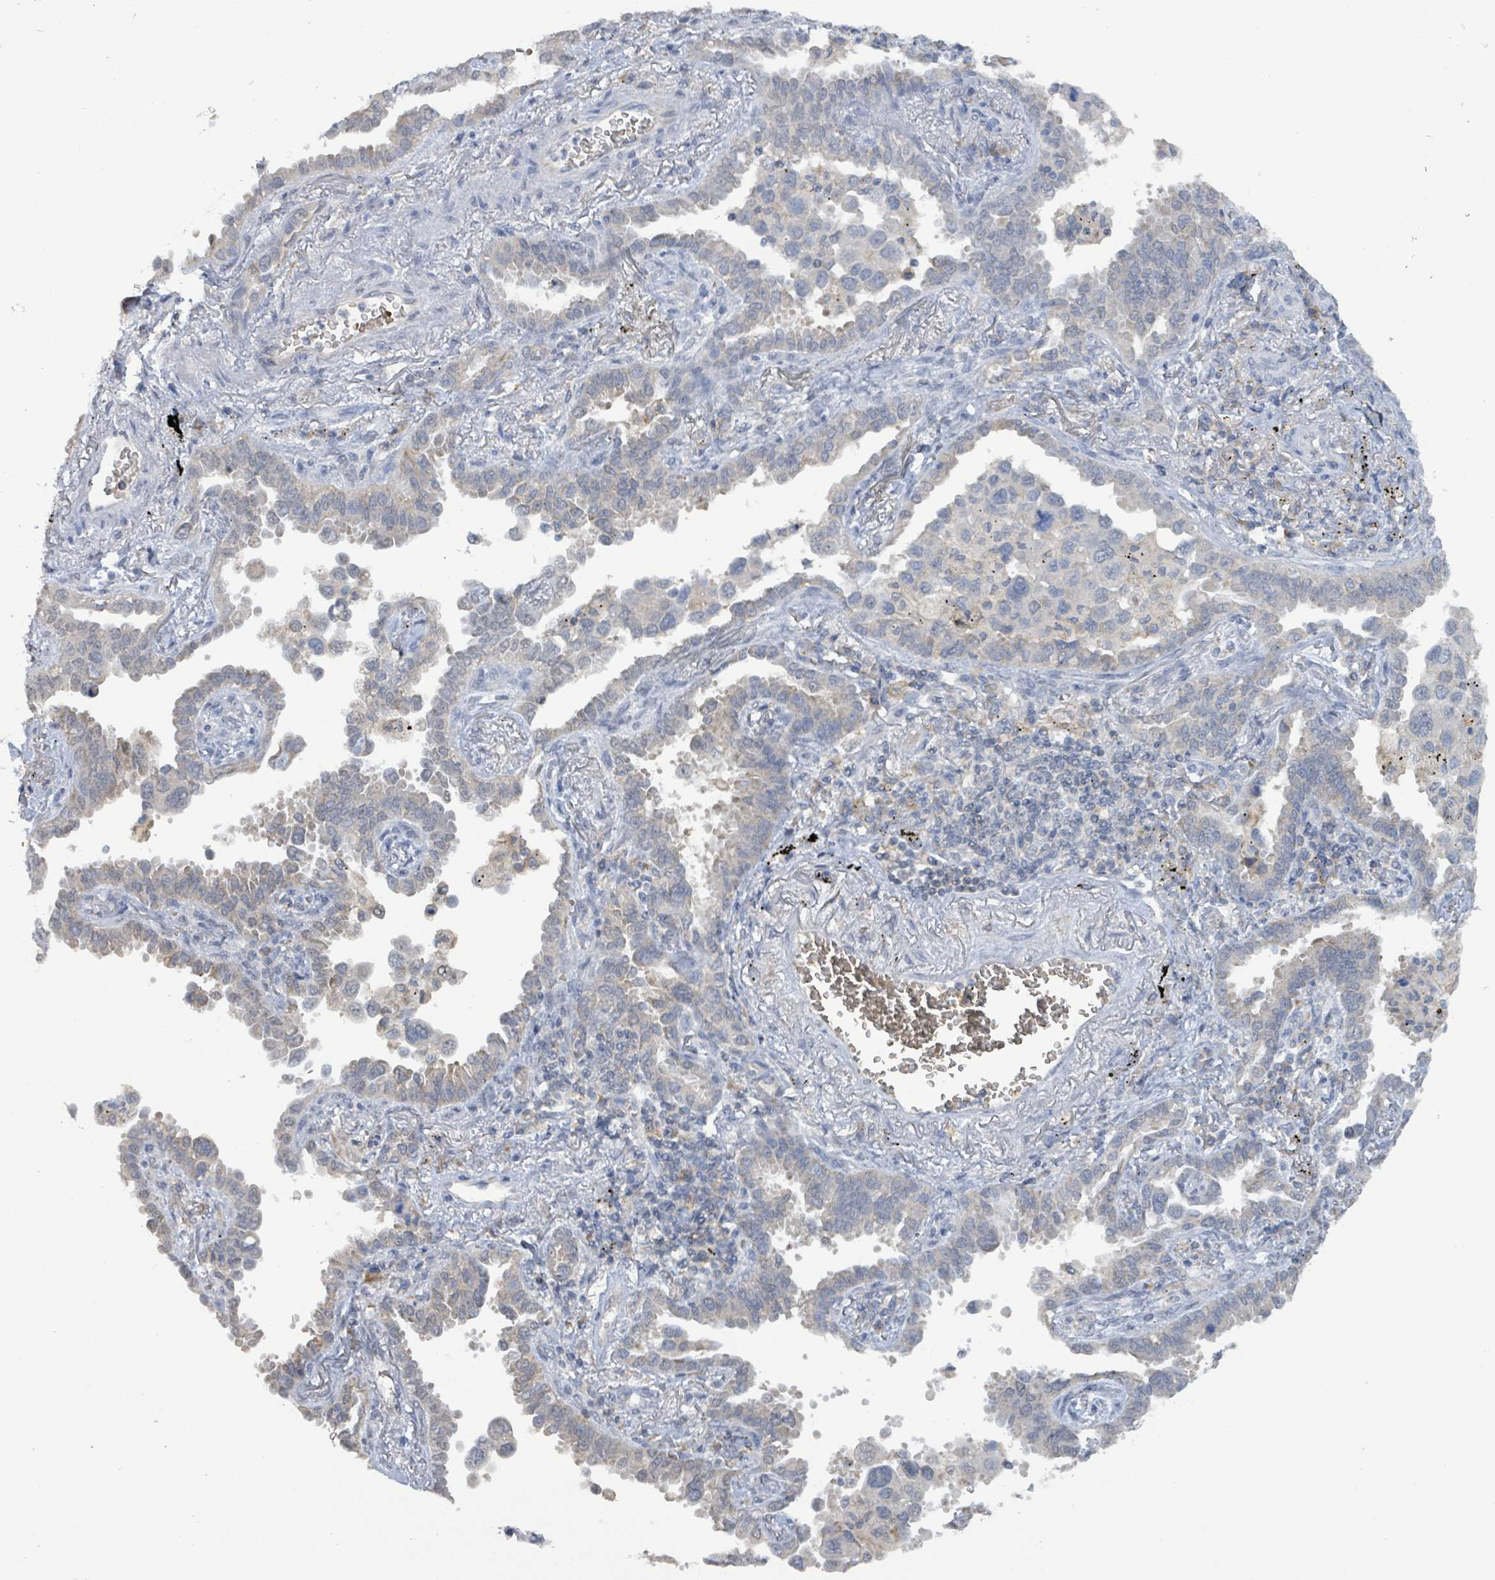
{"staining": {"intensity": "weak", "quantity": "<25%", "location": "cytoplasmic/membranous"}, "tissue": "lung cancer", "cell_type": "Tumor cells", "image_type": "cancer", "snomed": [{"axis": "morphology", "description": "Adenocarcinoma, NOS"}, {"axis": "topography", "description": "Lung"}], "caption": "Lung adenocarcinoma was stained to show a protein in brown. There is no significant positivity in tumor cells.", "gene": "SEBOX", "patient": {"sex": "male", "age": 67}}